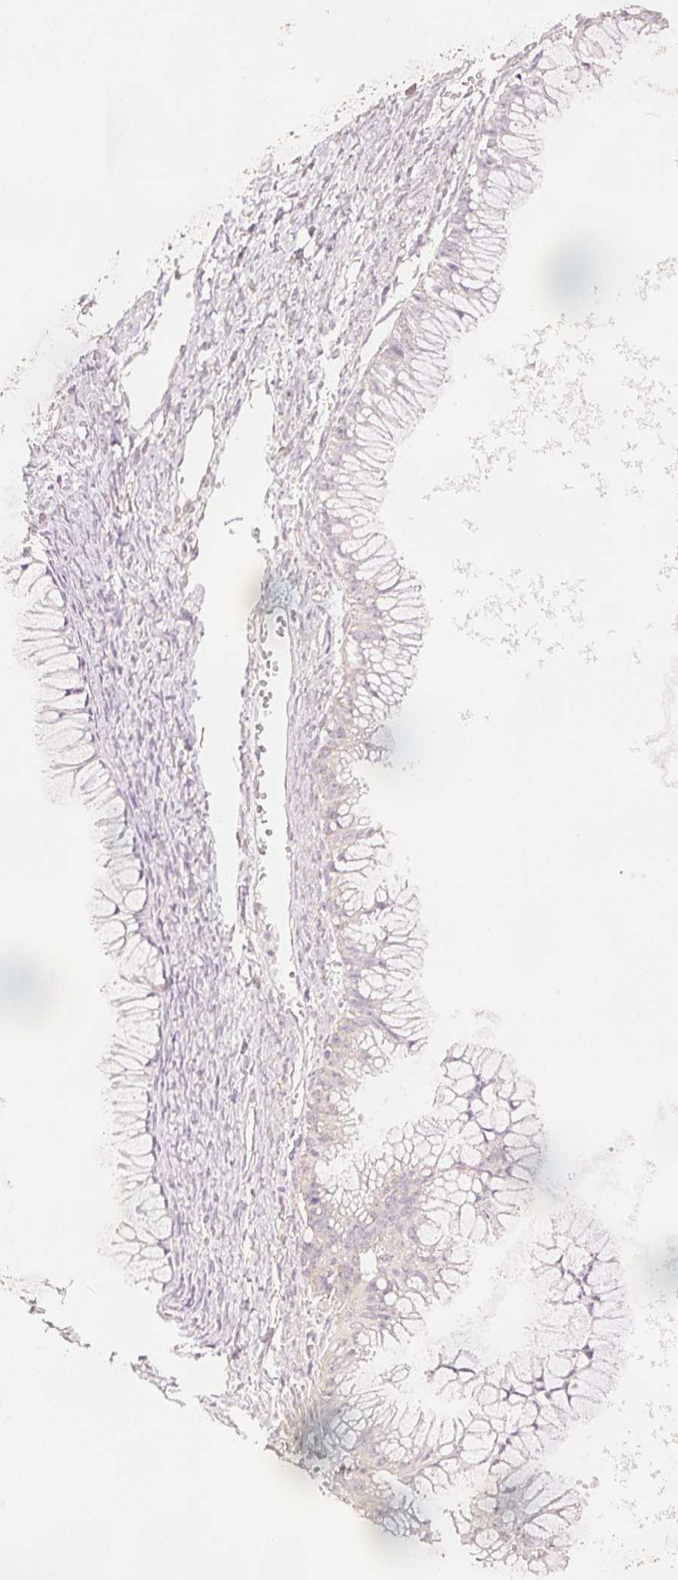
{"staining": {"intensity": "weak", "quantity": "<25%", "location": "cytoplasmic/membranous"}, "tissue": "ovarian cancer", "cell_type": "Tumor cells", "image_type": "cancer", "snomed": [{"axis": "morphology", "description": "Cystadenocarcinoma, mucinous, NOS"}, {"axis": "topography", "description": "Ovary"}], "caption": "DAB immunohistochemical staining of human ovarian cancer displays no significant positivity in tumor cells.", "gene": "DIAPH2", "patient": {"sex": "female", "age": 41}}